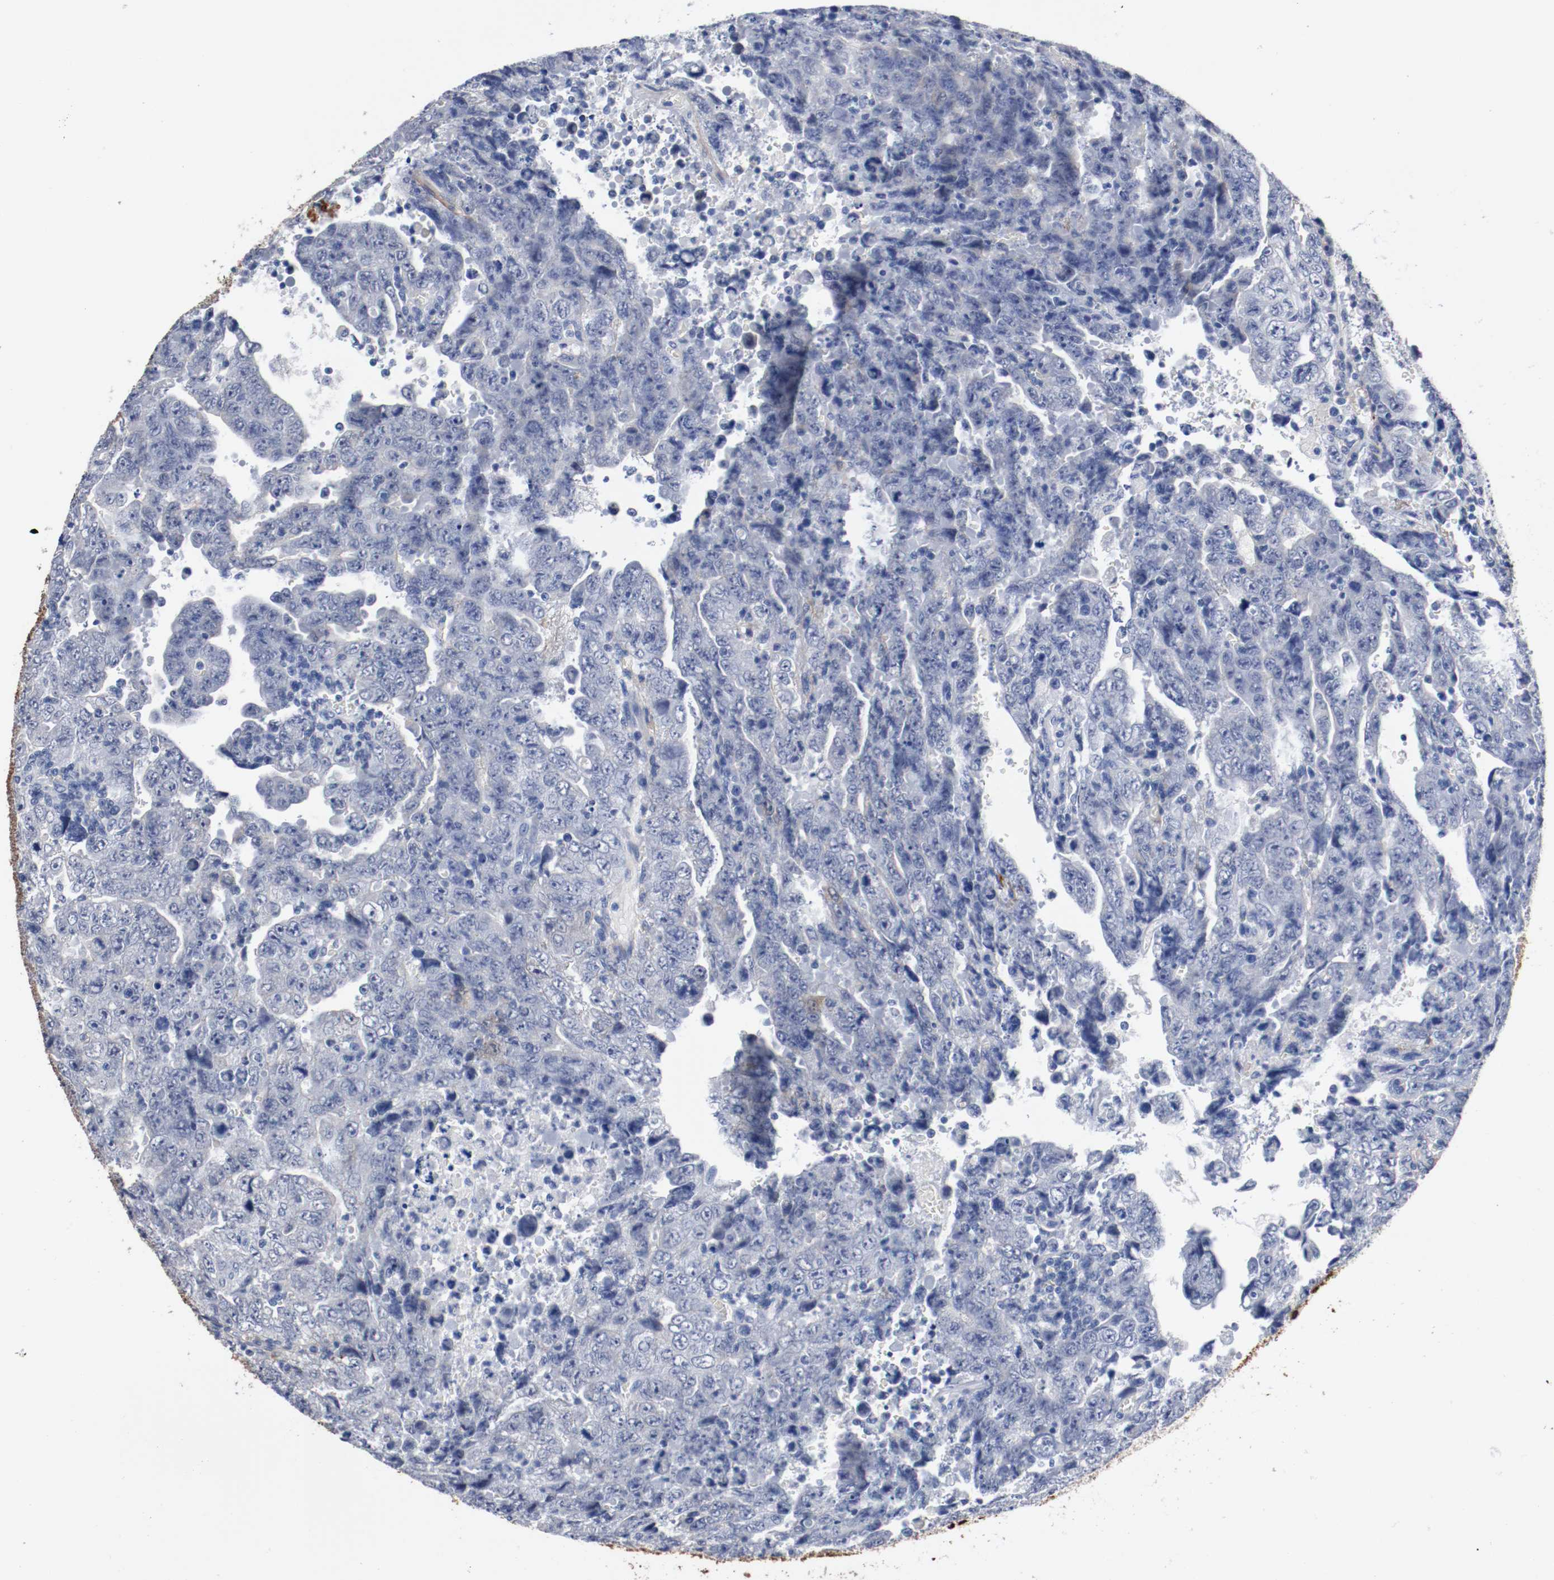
{"staining": {"intensity": "negative", "quantity": "none", "location": "none"}, "tissue": "testis cancer", "cell_type": "Tumor cells", "image_type": "cancer", "snomed": [{"axis": "morphology", "description": "Carcinoma, Embryonal, NOS"}, {"axis": "topography", "description": "Testis"}], "caption": "The image displays no staining of tumor cells in testis cancer. (DAB immunohistochemistry visualized using brightfield microscopy, high magnification).", "gene": "TNC", "patient": {"sex": "male", "age": 28}}